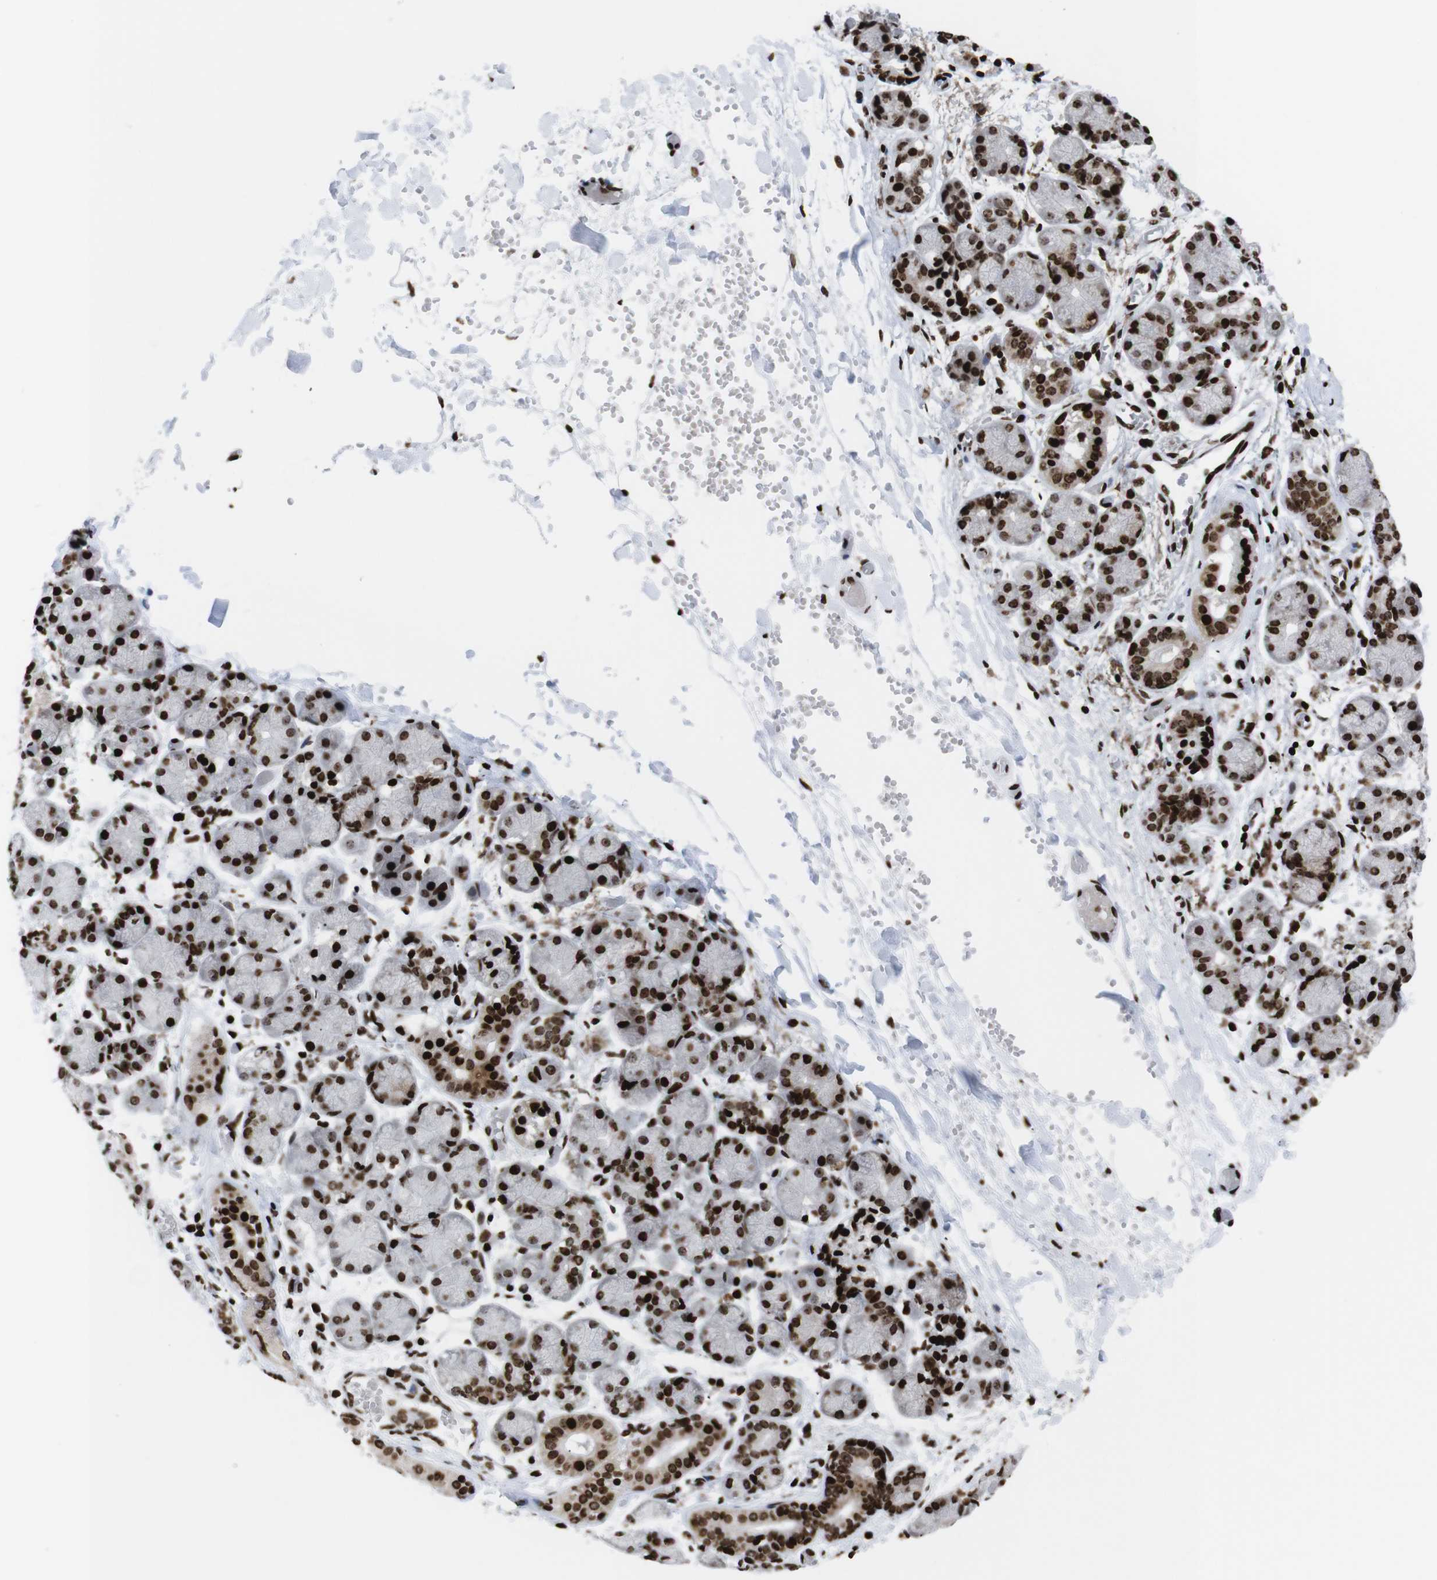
{"staining": {"intensity": "strong", "quantity": ">75%", "location": "nuclear"}, "tissue": "salivary gland", "cell_type": "Glandular cells", "image_type": "normal", "snomed": [{"axis": "morphology", "description": "Normal tissue, NOS"}, {"axis": "topography", "description": "Salivary gland"}], "caption": "Glandular cells exhibit strong nuclear expression in about >75% of cells in unremarkable salivary gland.", "gene": "H1", "patient": {"sex": "female", "age": 24}}